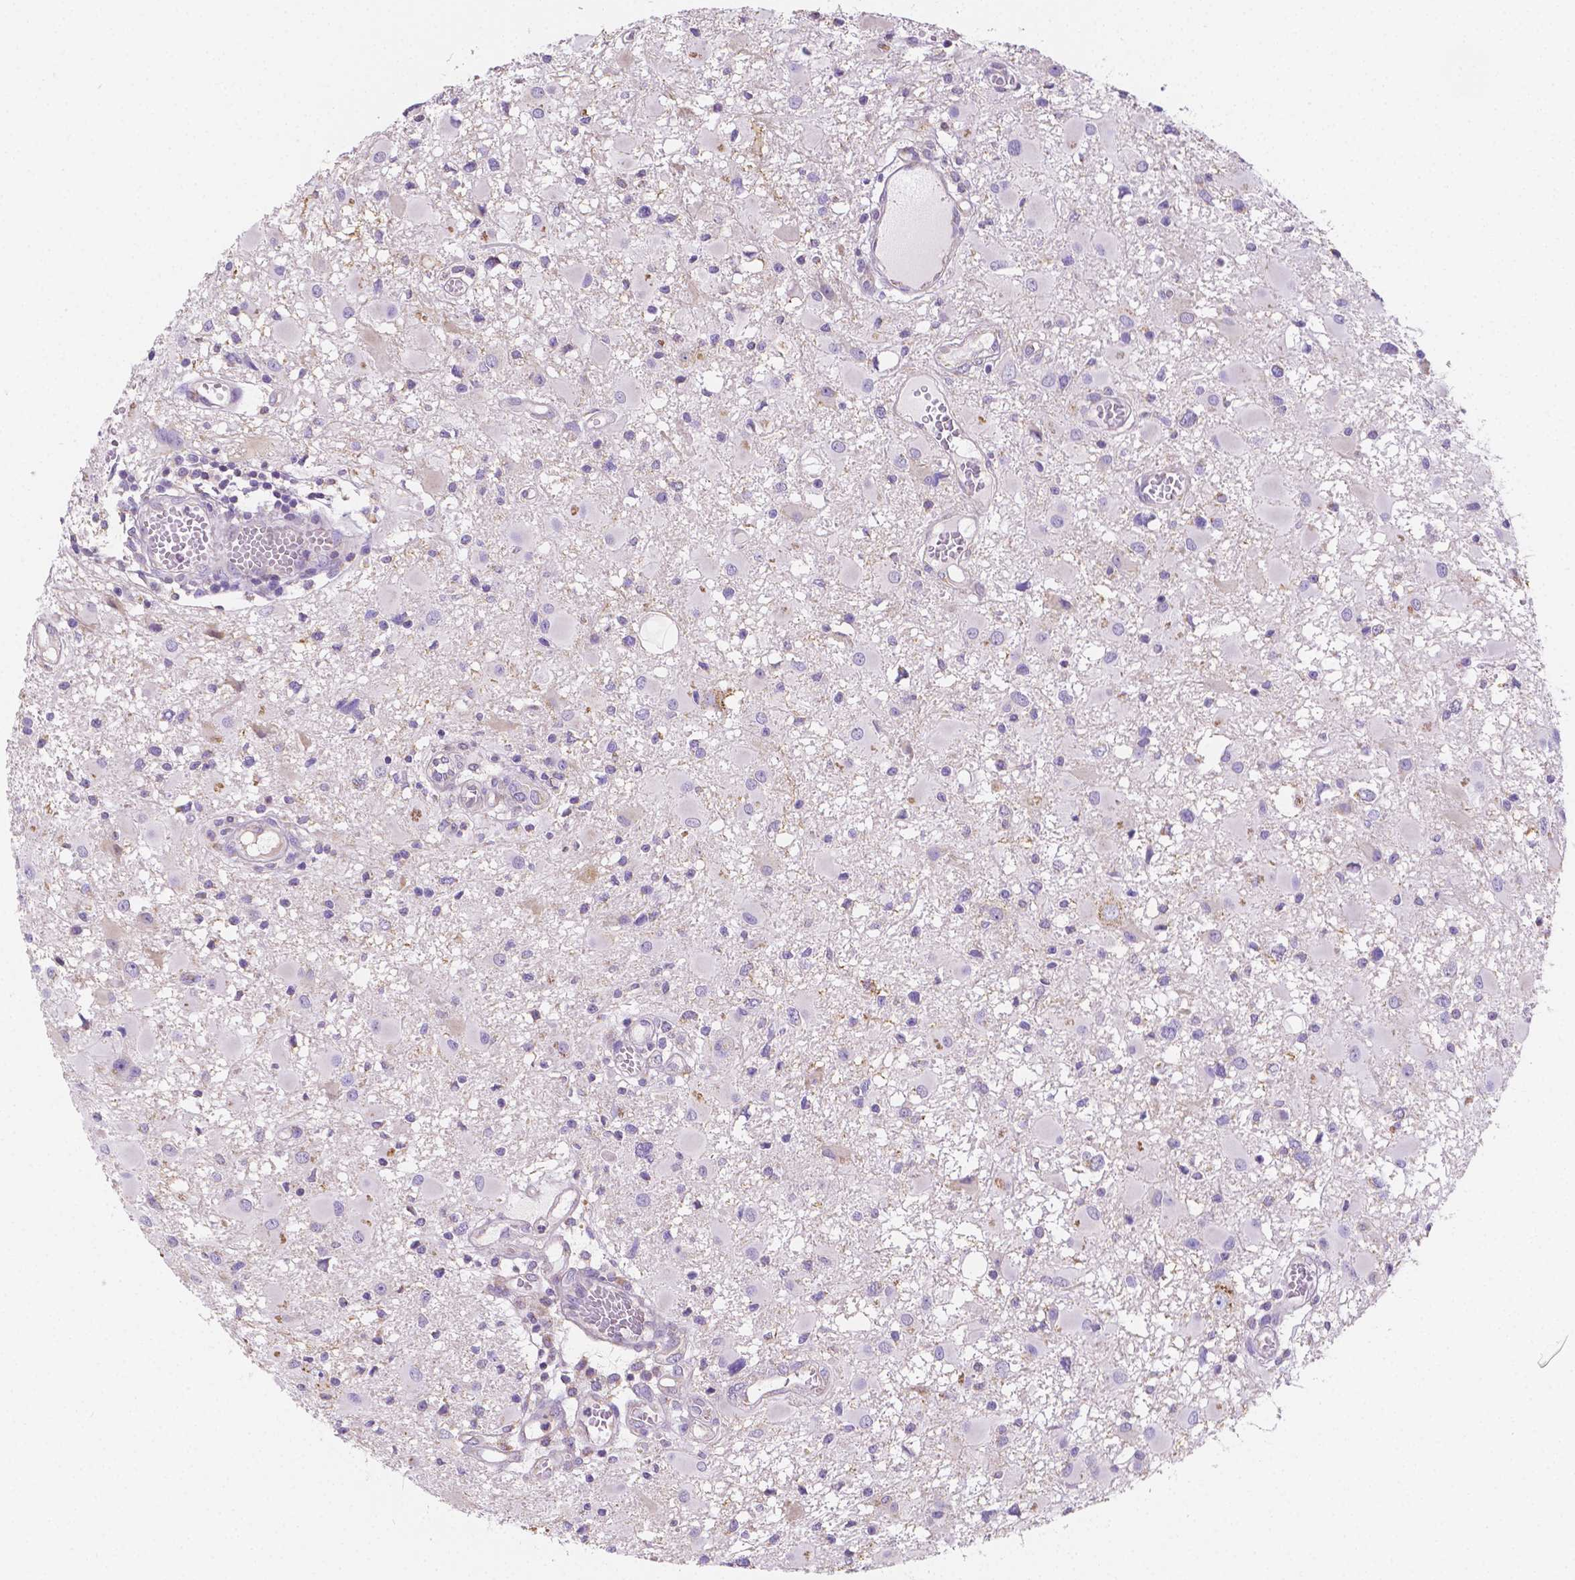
{"staining": {"intensity": "negative", "quantity": "none", "location": "none"}, "tissue": "glioma", "cell_type": "Tumor cells", "image_type": "cancer", "snomed": [{"axis": "morphology", "description": "Glioma, malignant, High grade"}, {"axis": "topography", "description": "Brain"}], "caption": "Image shows no significant protein expression in tumor cells of high-grade glioma (malignant).", "gene": "TMEM130", "patient": {"sex": "male", "age": 54}}